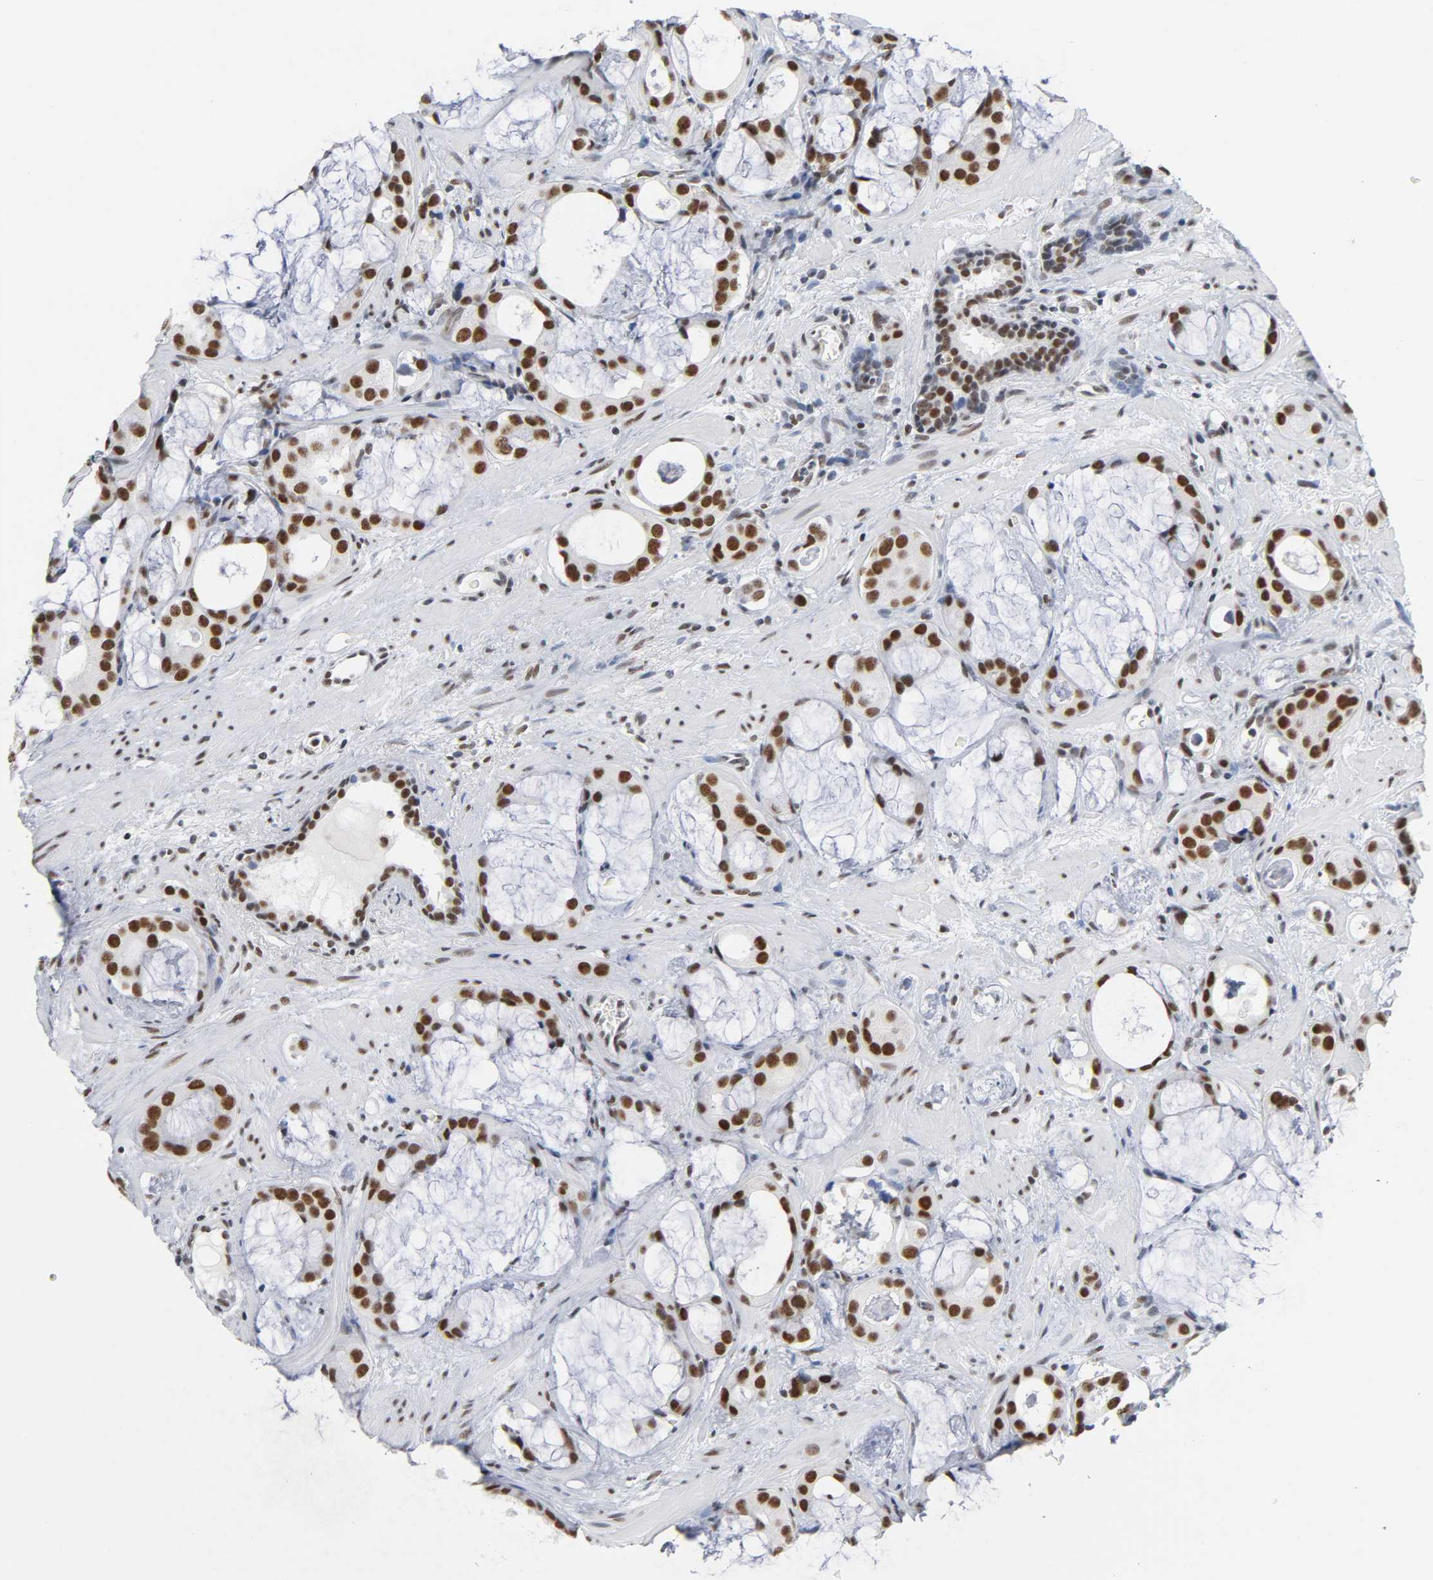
{"staining": {"intensity": "strong", "quantity": ">75%", "location": "nuclear"}, "tissue": "prostate cancer", "cell_type": "Tumor cells", "image_type": "cancer", "snomed": [{"axis": "morphology", "description": "Adenocarcinoma, Low grade"}, {"axis": "topography", "description": "Prostate"}], "caption": "This is an image of immunohistochemistry (IHC) staining of prostate low-grade adenocarcinoma, which shows strong positivity in the nuclear of tumor cells.", "gene": "CSTF2", "patient": {"sex": "male", "age": 57}}